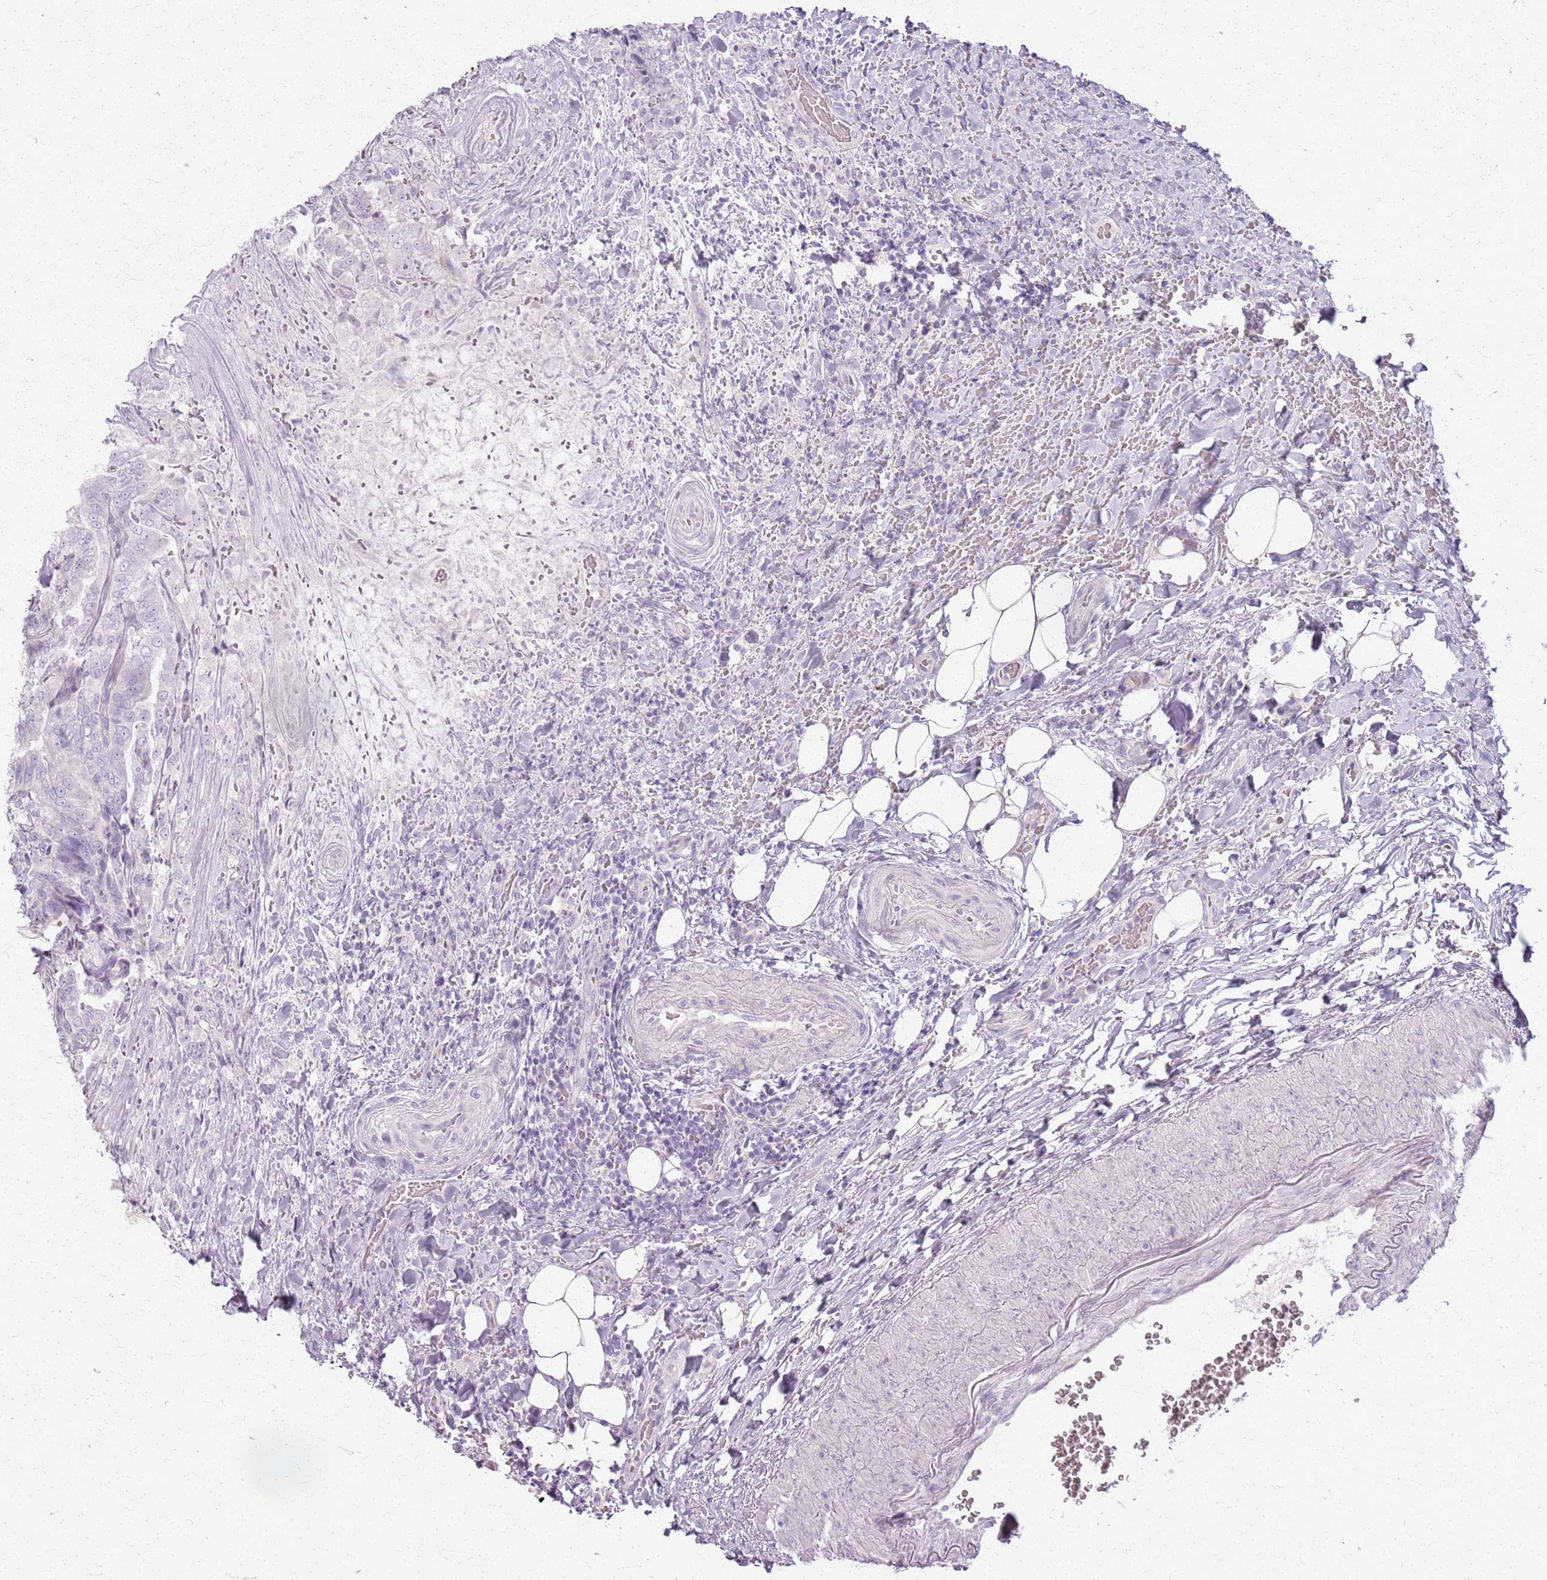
{"staining": {"intensity": "negative", "quantity": "none", "location": "none"}, "tissue": "thyroid cancer", "cell_type": "Tumor cells", "image_type": "cancer", "snomed": [{"axis": "morphology", "description": "Papillary adenocarcinoma, NOS"}, {"axis": "topography", "description": "Thyroid gland"}], "caption": "Thyroid papillary adenocarcinoma stained for a protein using immunohistochemistry (IHC) displays no staining tumor cells.", "gene": "CSRP3", "patient": {"sex": "male", "age": 61}}